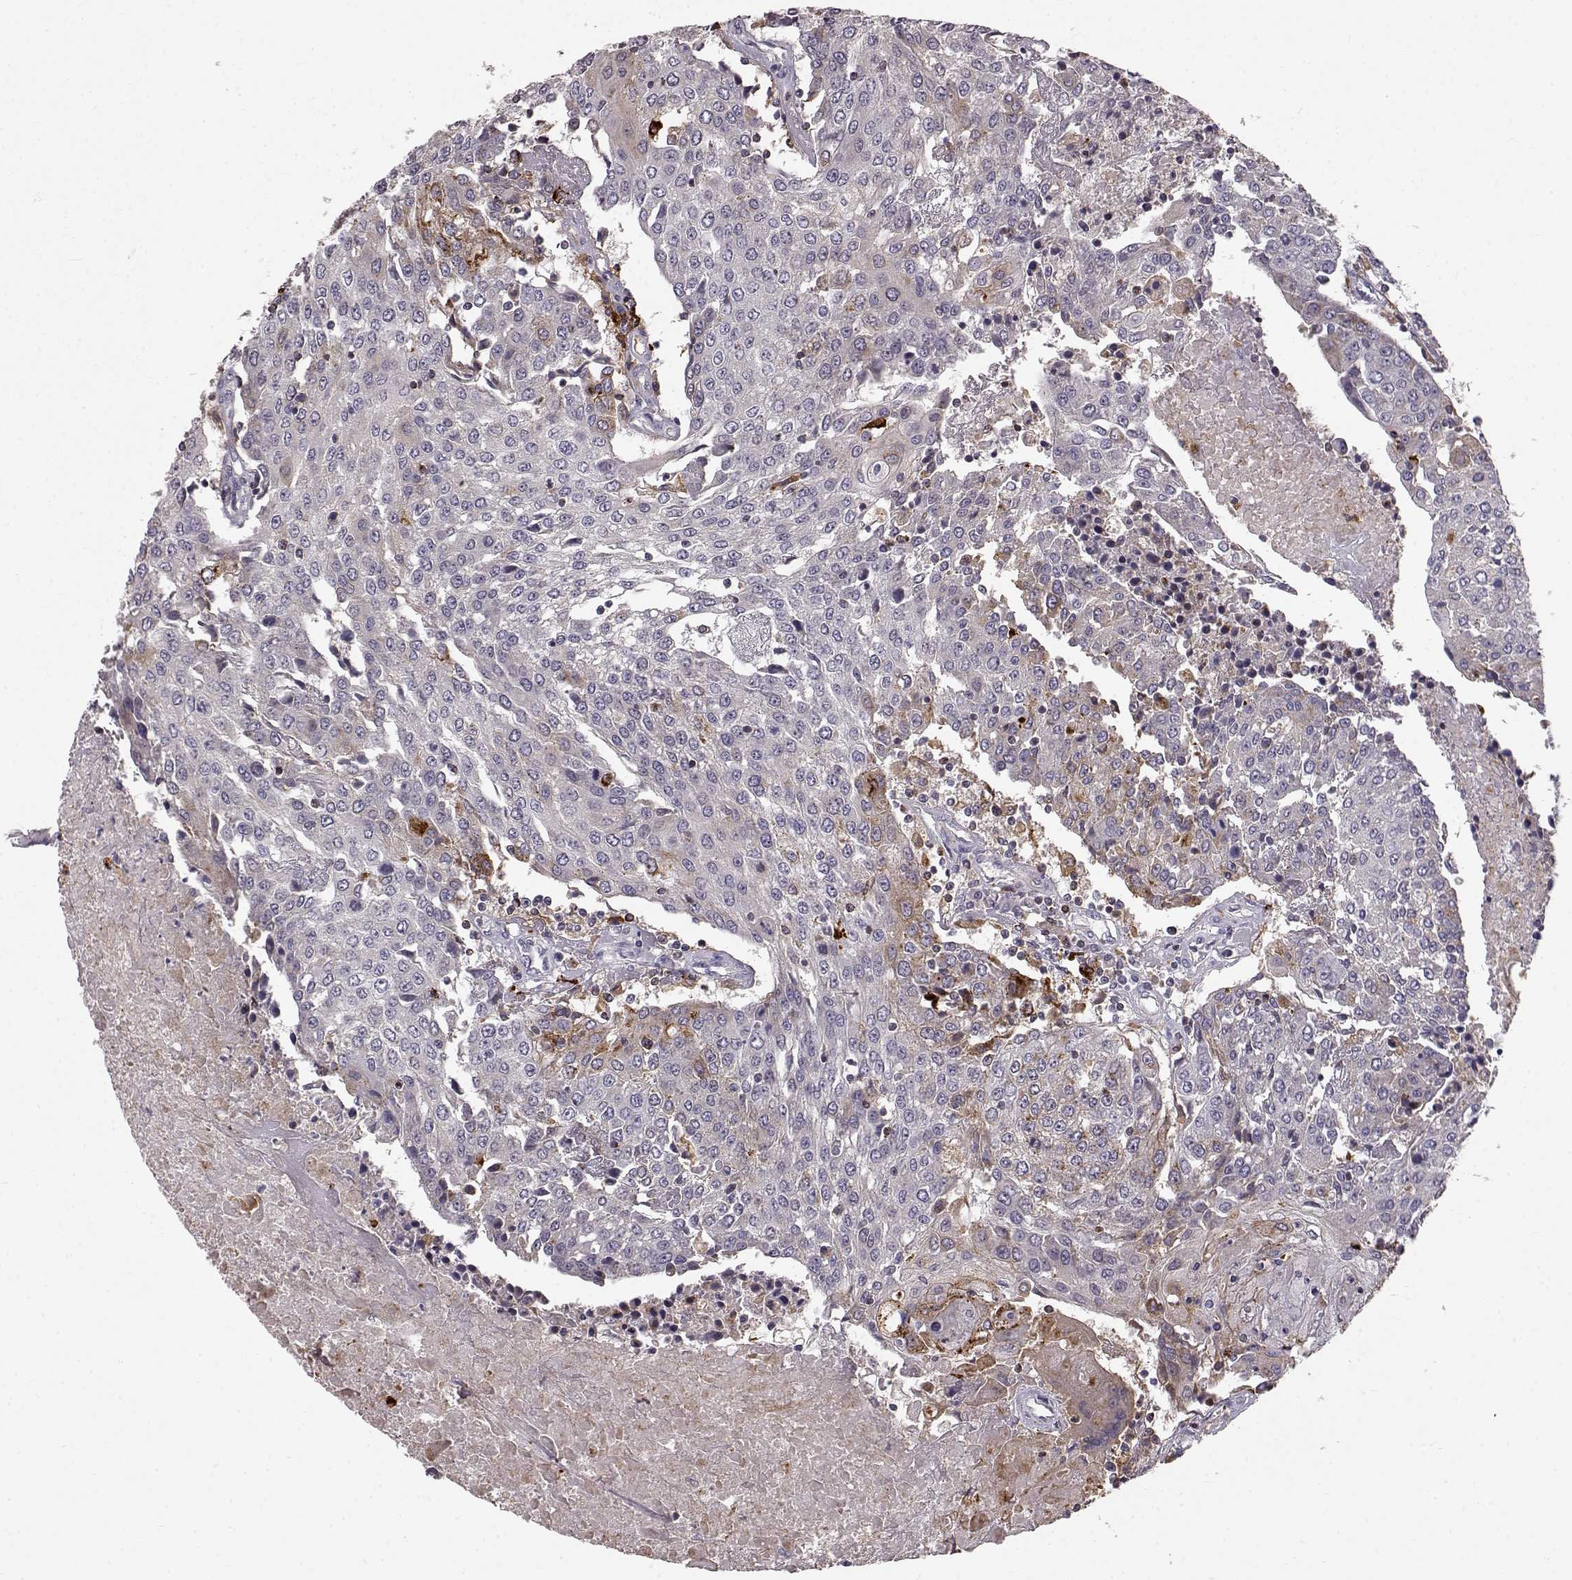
{"staining": {"intensity": "weak", "quantity": "<25%", "location": "cytoplasmic/membranous"}, "tissue": "urothelial cancer", "cell_type": "Tumor cells", "image_type": "cancer", "snomed": [{"axis": "morphology", "description": "Urothelial carcinoma, High grade"}, {"axis": "topography", "description": "Urinary bladder"}], "caption": "An immunohistochemistry histopathology image of urothelial cancer is shown. There is no staining in tumor cells of urothelial cancer.", "gene": "CCNF", "patient": {"sex": "female", "age": 85}}